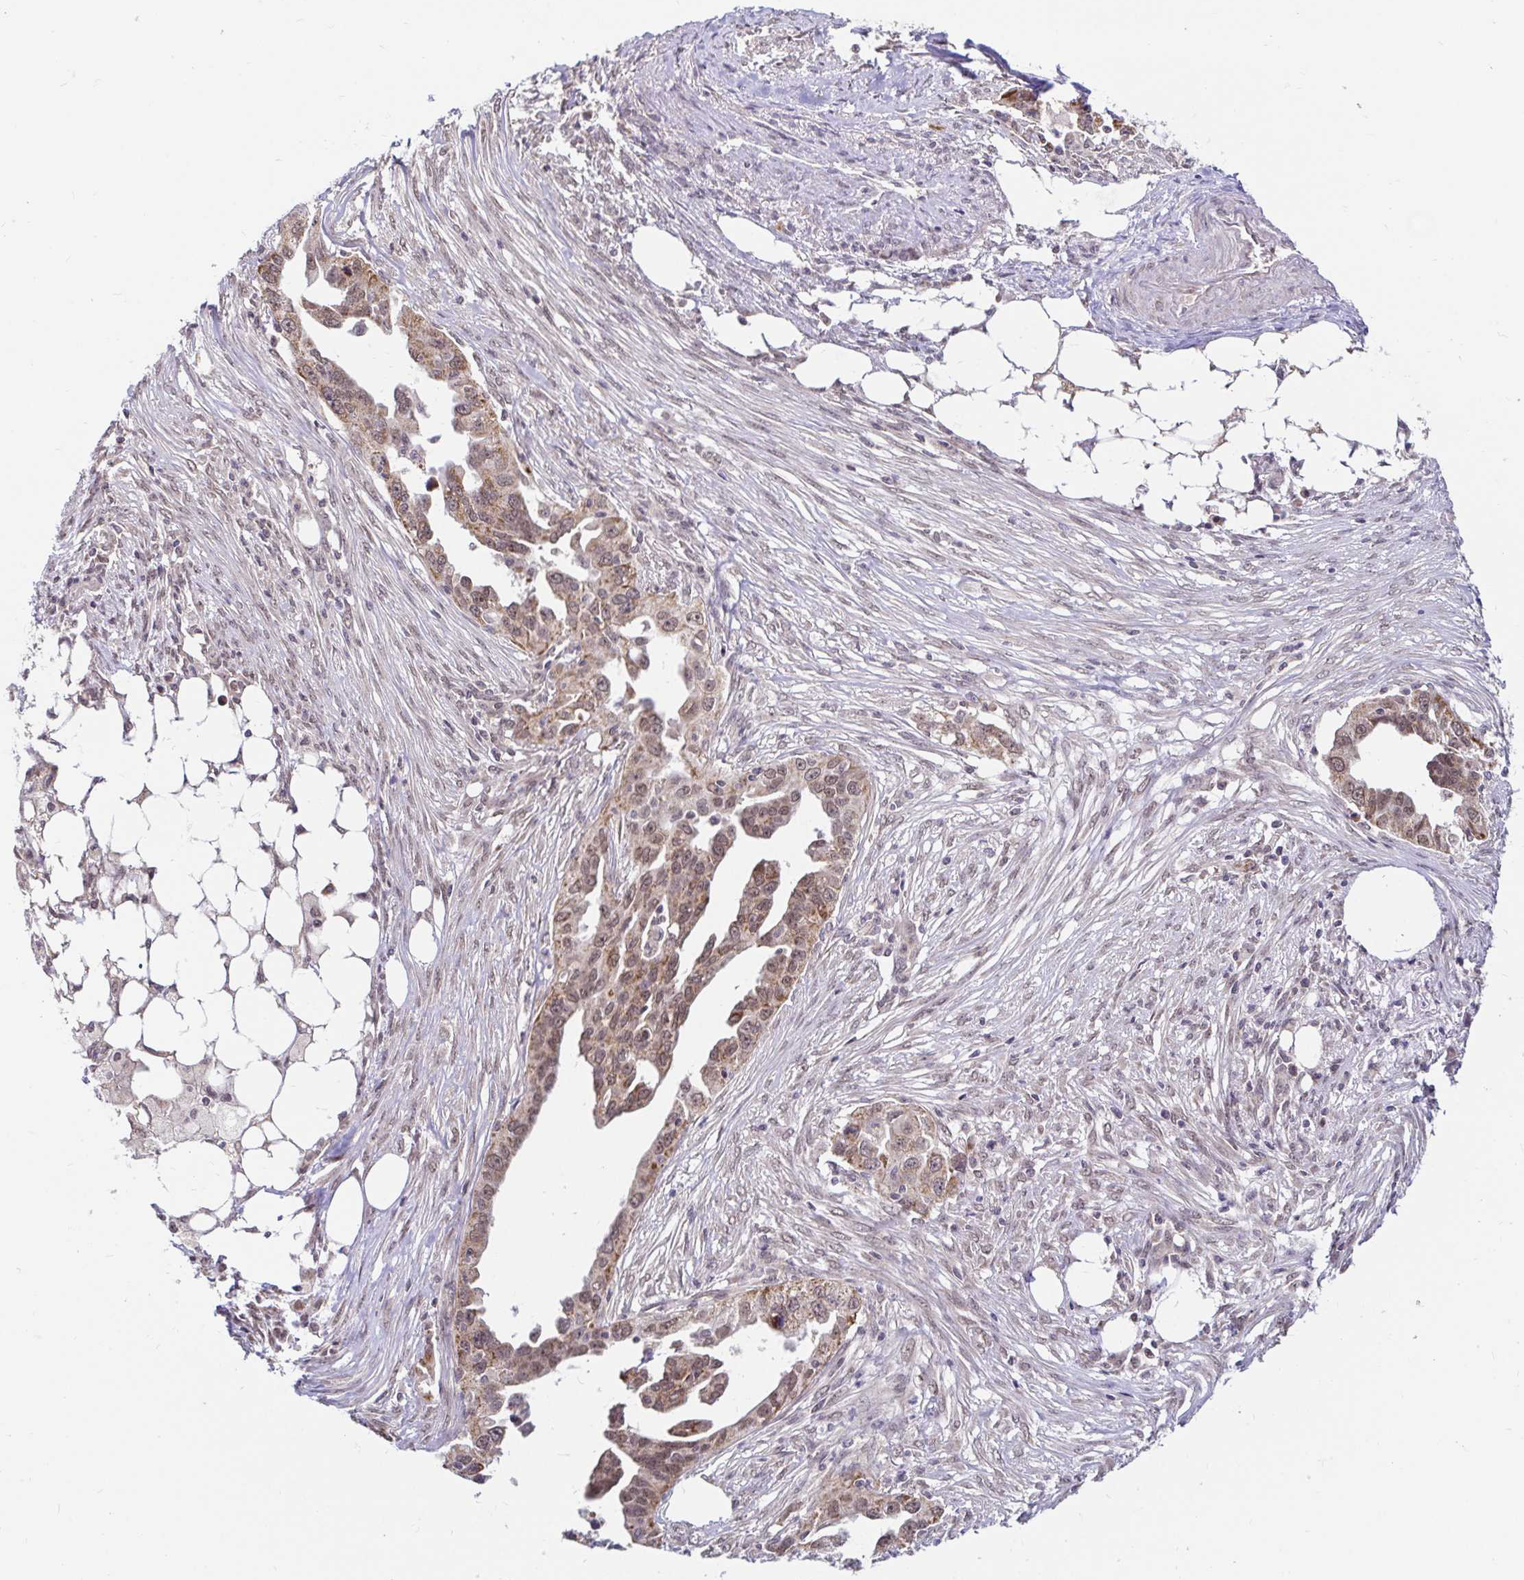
{"staining": {"intensity": "weak", "quantity": ">75%", "location": "cytoplasmic/membranous"}, "tissue": "ovarian cancer", "cell_type": "Tumor cells", "image_type": "cancer", "snomed": [{"axis": "morphology", "description": "Carcinoma, endometroid"}, {"axis": "morphology", "description": "Cystadenocarcinoma, serous, NOS"}, {"axis": "topography", "description": "Ovary"}], "caption": "High-power microscopy captured an immunohistochemistry (IHC) image of ovarian endometroid carcinoma, revealing weak cytoplasmic/membranous positivity in about >75% of tumor cells.", "gene": "TIMM50", "patient": {"sex": "female", "age": 45}}